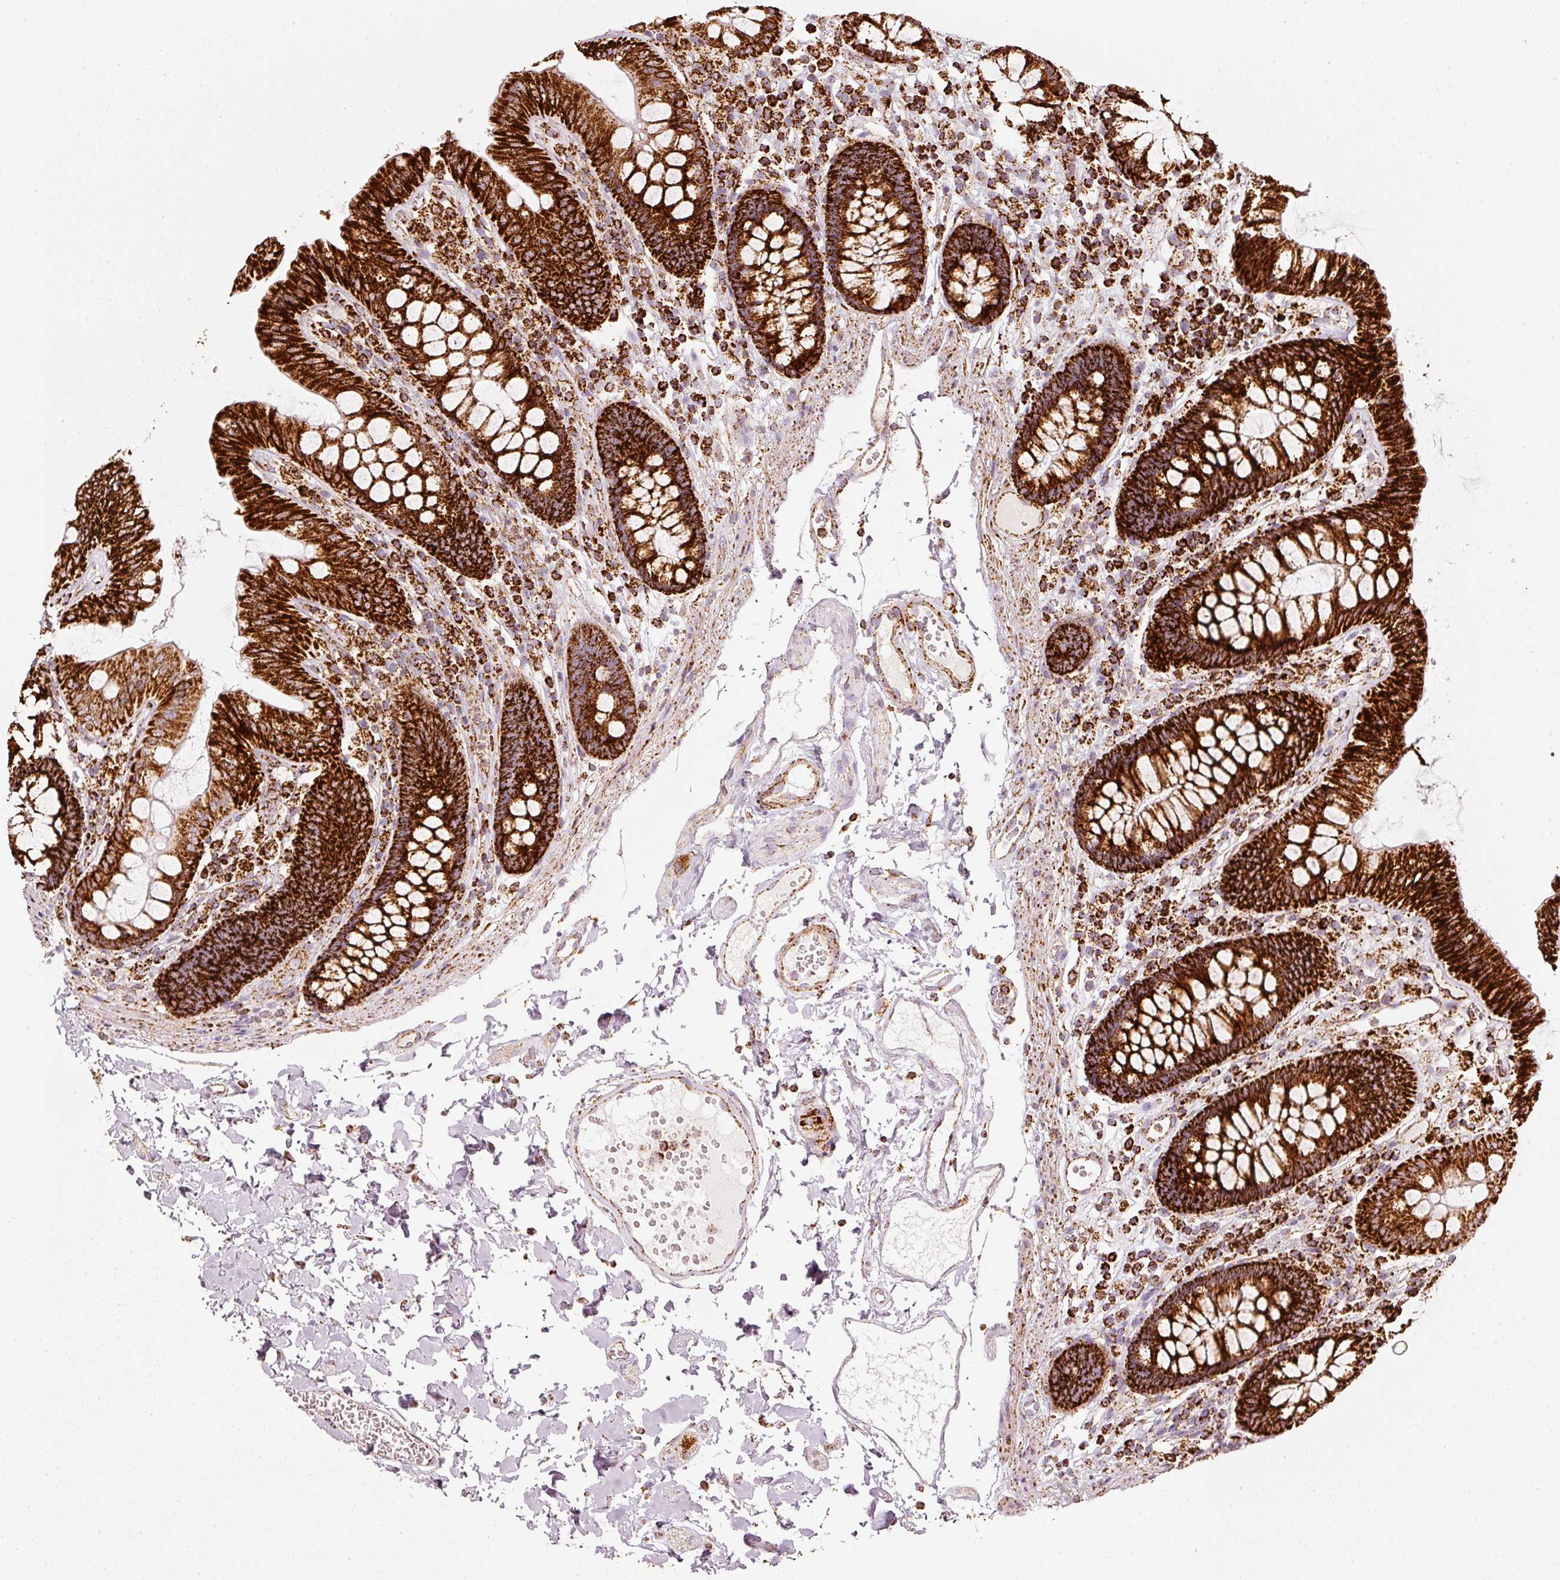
{"staining": {"intensity": "moderate", "quantity": ">75%", "location": "cytoplasmic/membranous"}, "tissue": "colon", "cell_type": "Endothelial cells", "image_type": "normal", "snomed": [{"axis": "morphology", "description": "Normal tissue, NOS"}, {"axis": "topography", "description": "Colon"}], "caption": "Immunohistochemical staining of unremarkable human colon displays medium levels of moderate cytoplasmic/membranous positivity in about >75% of endothelial cells.", "gene": "UQCRC1", "patient": {"sex": "male", "age": 84}}